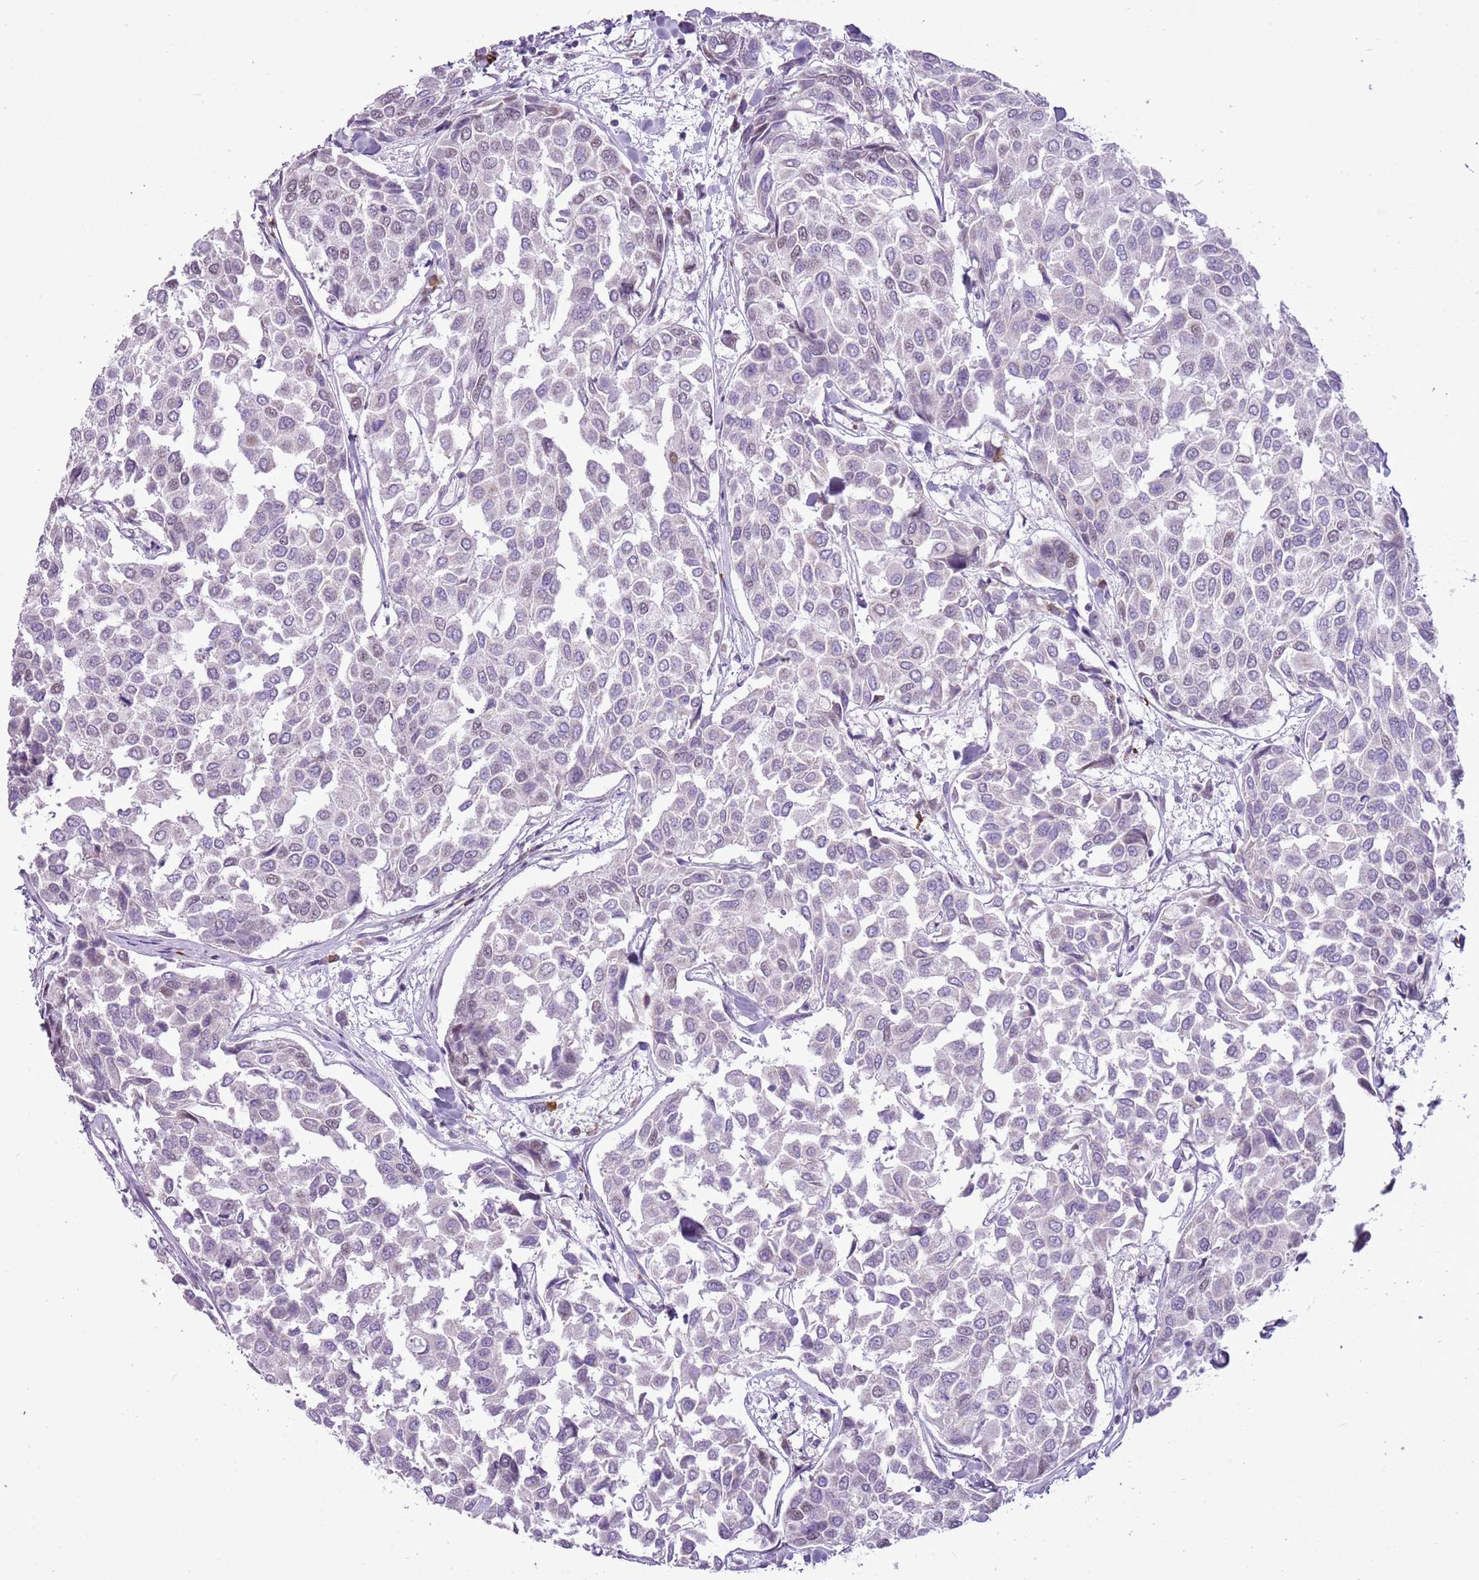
{"staining": {"intensity": "negative", "quantity": "none", "location": "none"}, "tissue": "breast cancer", "cell_type": "Tumor cells", "image_type": "cancer", "snomed": [{"axis": "morphology", "description": "Duct carcinoma"}, {"axis": "topography", "description": "Breast"}], "caption": "Tumor cells are negative for brown protein staining in breast cancer.", "gene": "RPL3L", "patient": {"sex": "female", "age": 55}}